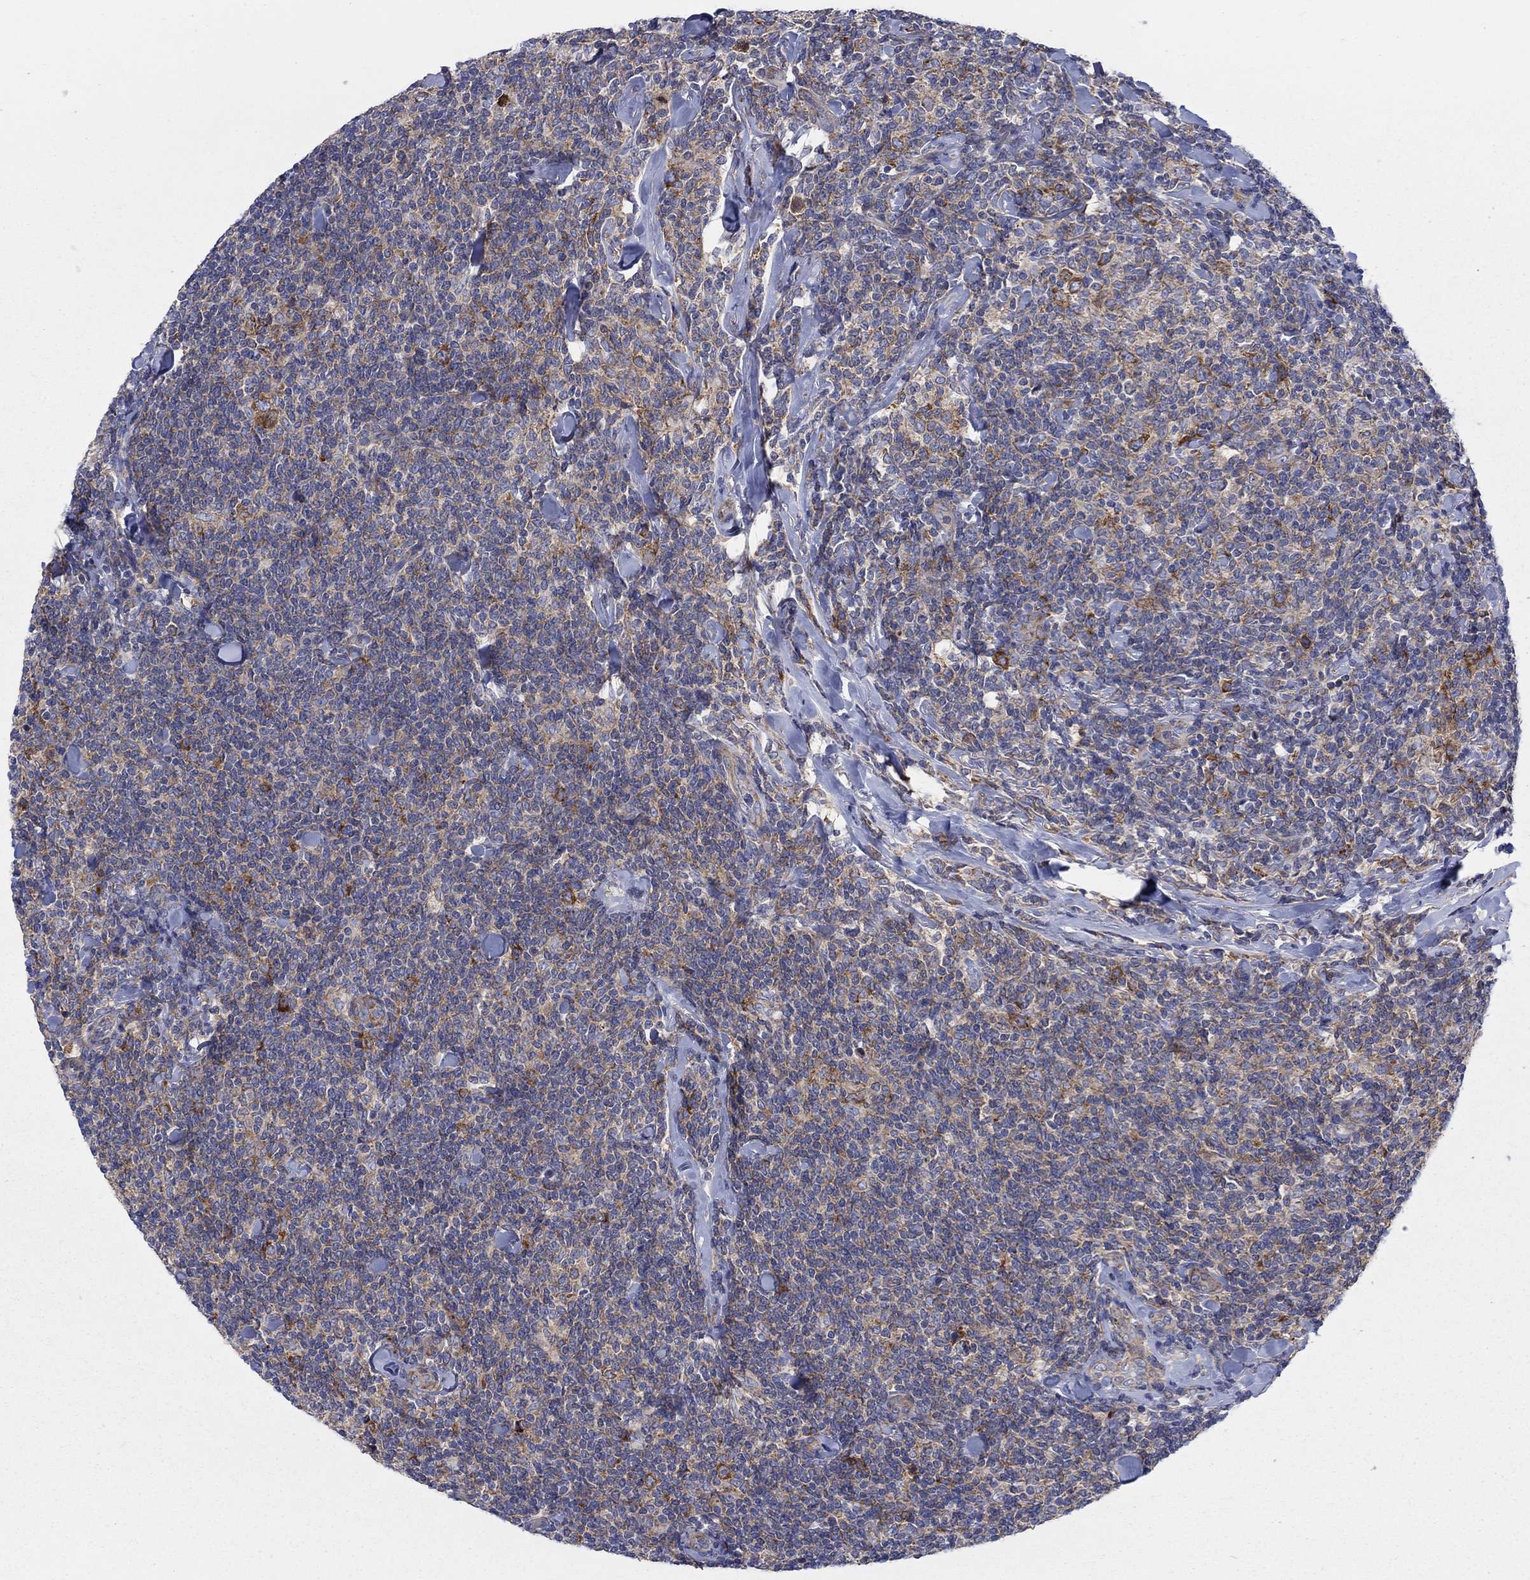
{"staining": {"intensity": "weak", "quantity": ">75%", "location": "cytoplasmic/membranous"}, "tissue": "lymphoma", "cell_type": "Tumor cells", "image_type": "cancer", "snomed": [{"axis": "morphology", "description": "Malignant lymphoma, non-Hodgkin's type, Low grade"}, {"axis": "topography", "description": "Lymph node"}], "caption": "Immunohistochemical staining of lymphoma demonstrates low levels of weak cytoplasmic/membranous protein expression in about >75% of tumor cells.", "gene": "TMEM59", "patient": {"sex": "female", "age": 56}}